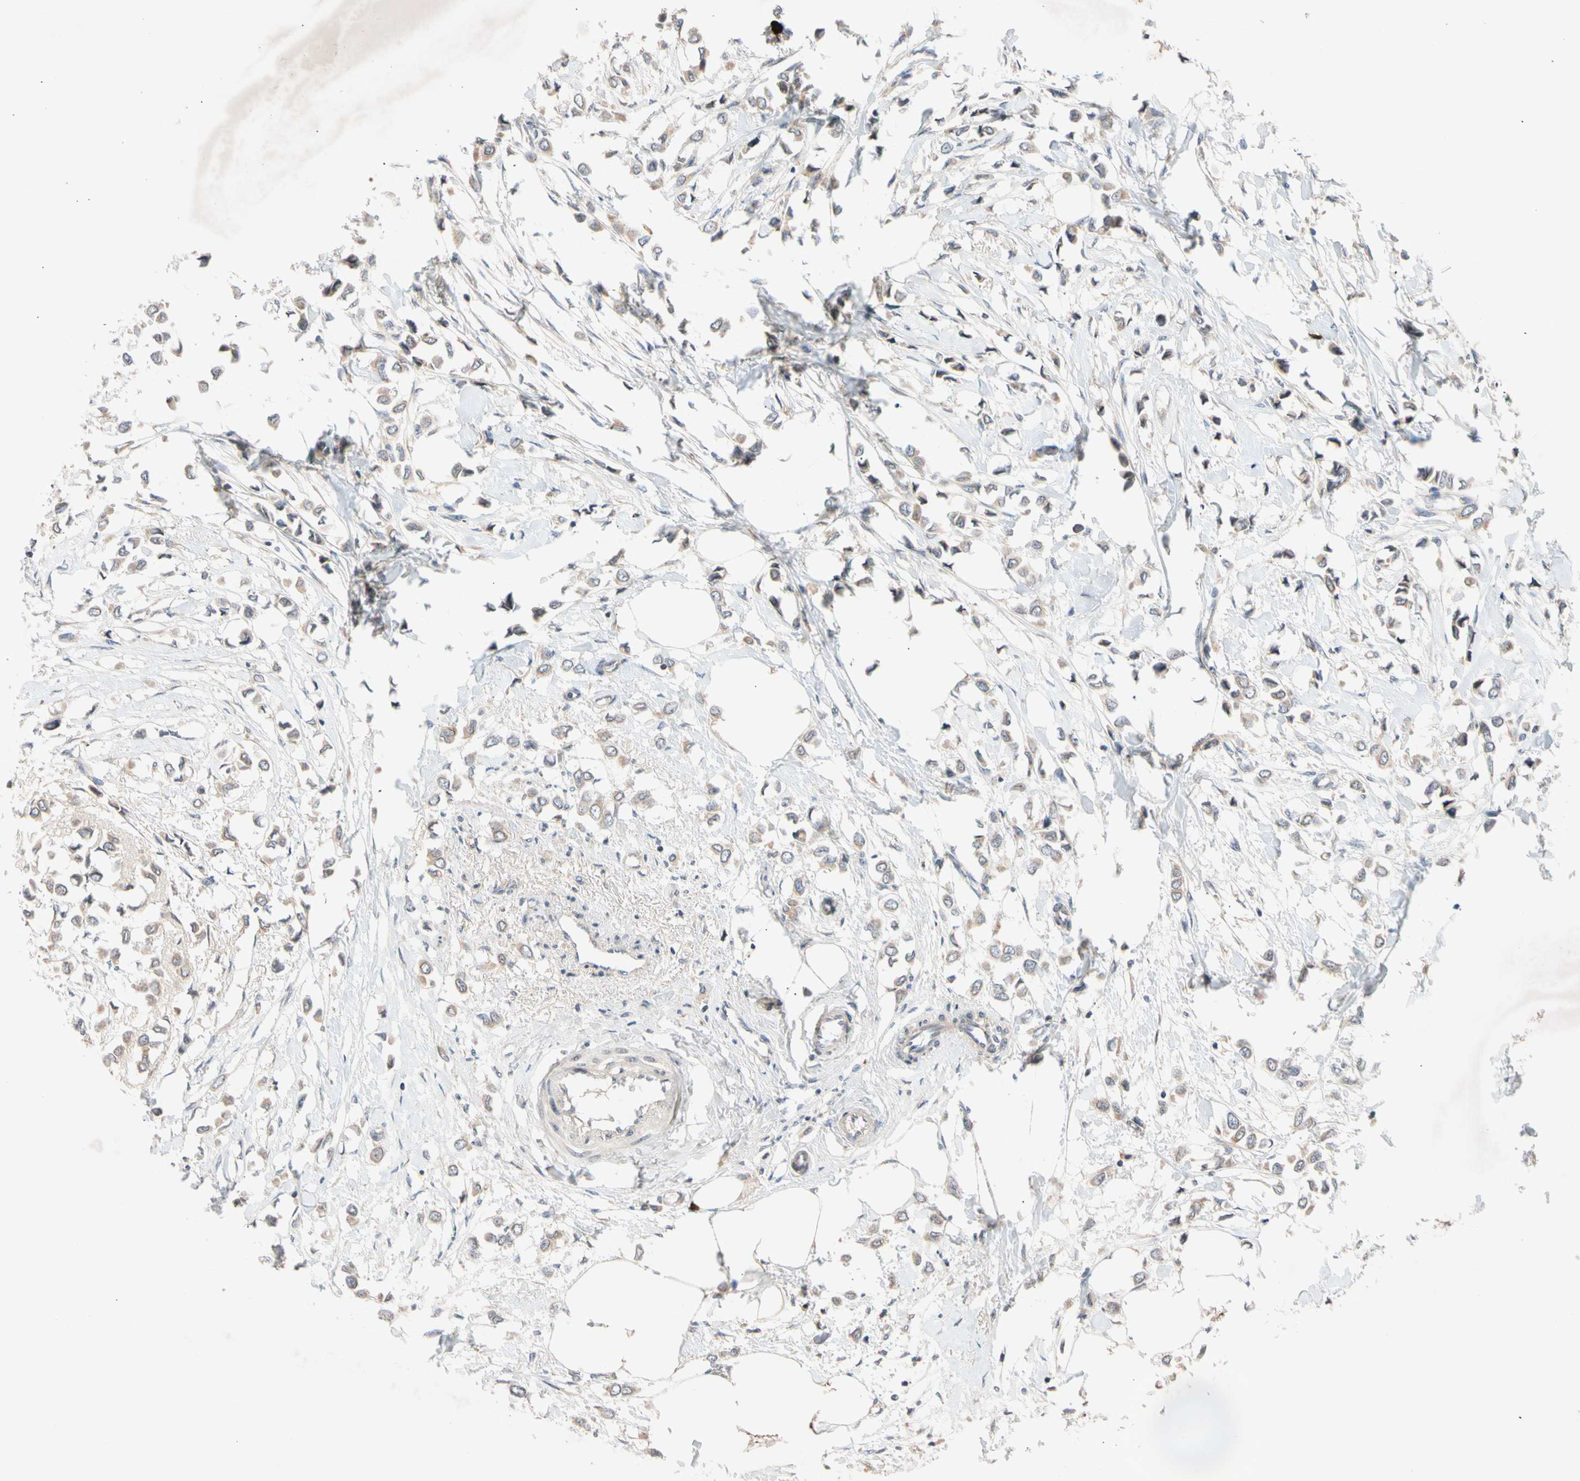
{"staining": {"intensity": "weak", "quantity": ">75%", "location": "cytoplasmic/membranous"}, "tissue": "breast cancer", "cell_type": "Tumor cells", "image_type": "cancer", "snomed": [{"axis": "morphology", "description": "Lobular carcinoma"}, {"axis": "topography", "description": "Breast"}], "caption": "This photomicrograph reveals IHC staining of breast cancer (lobular carcinoma), with low weak cytoplasmic/membranous staining in approximately >75% of tumor cells.", "gene": "CNST", "patient": {"sex": "female", "age": 51}}